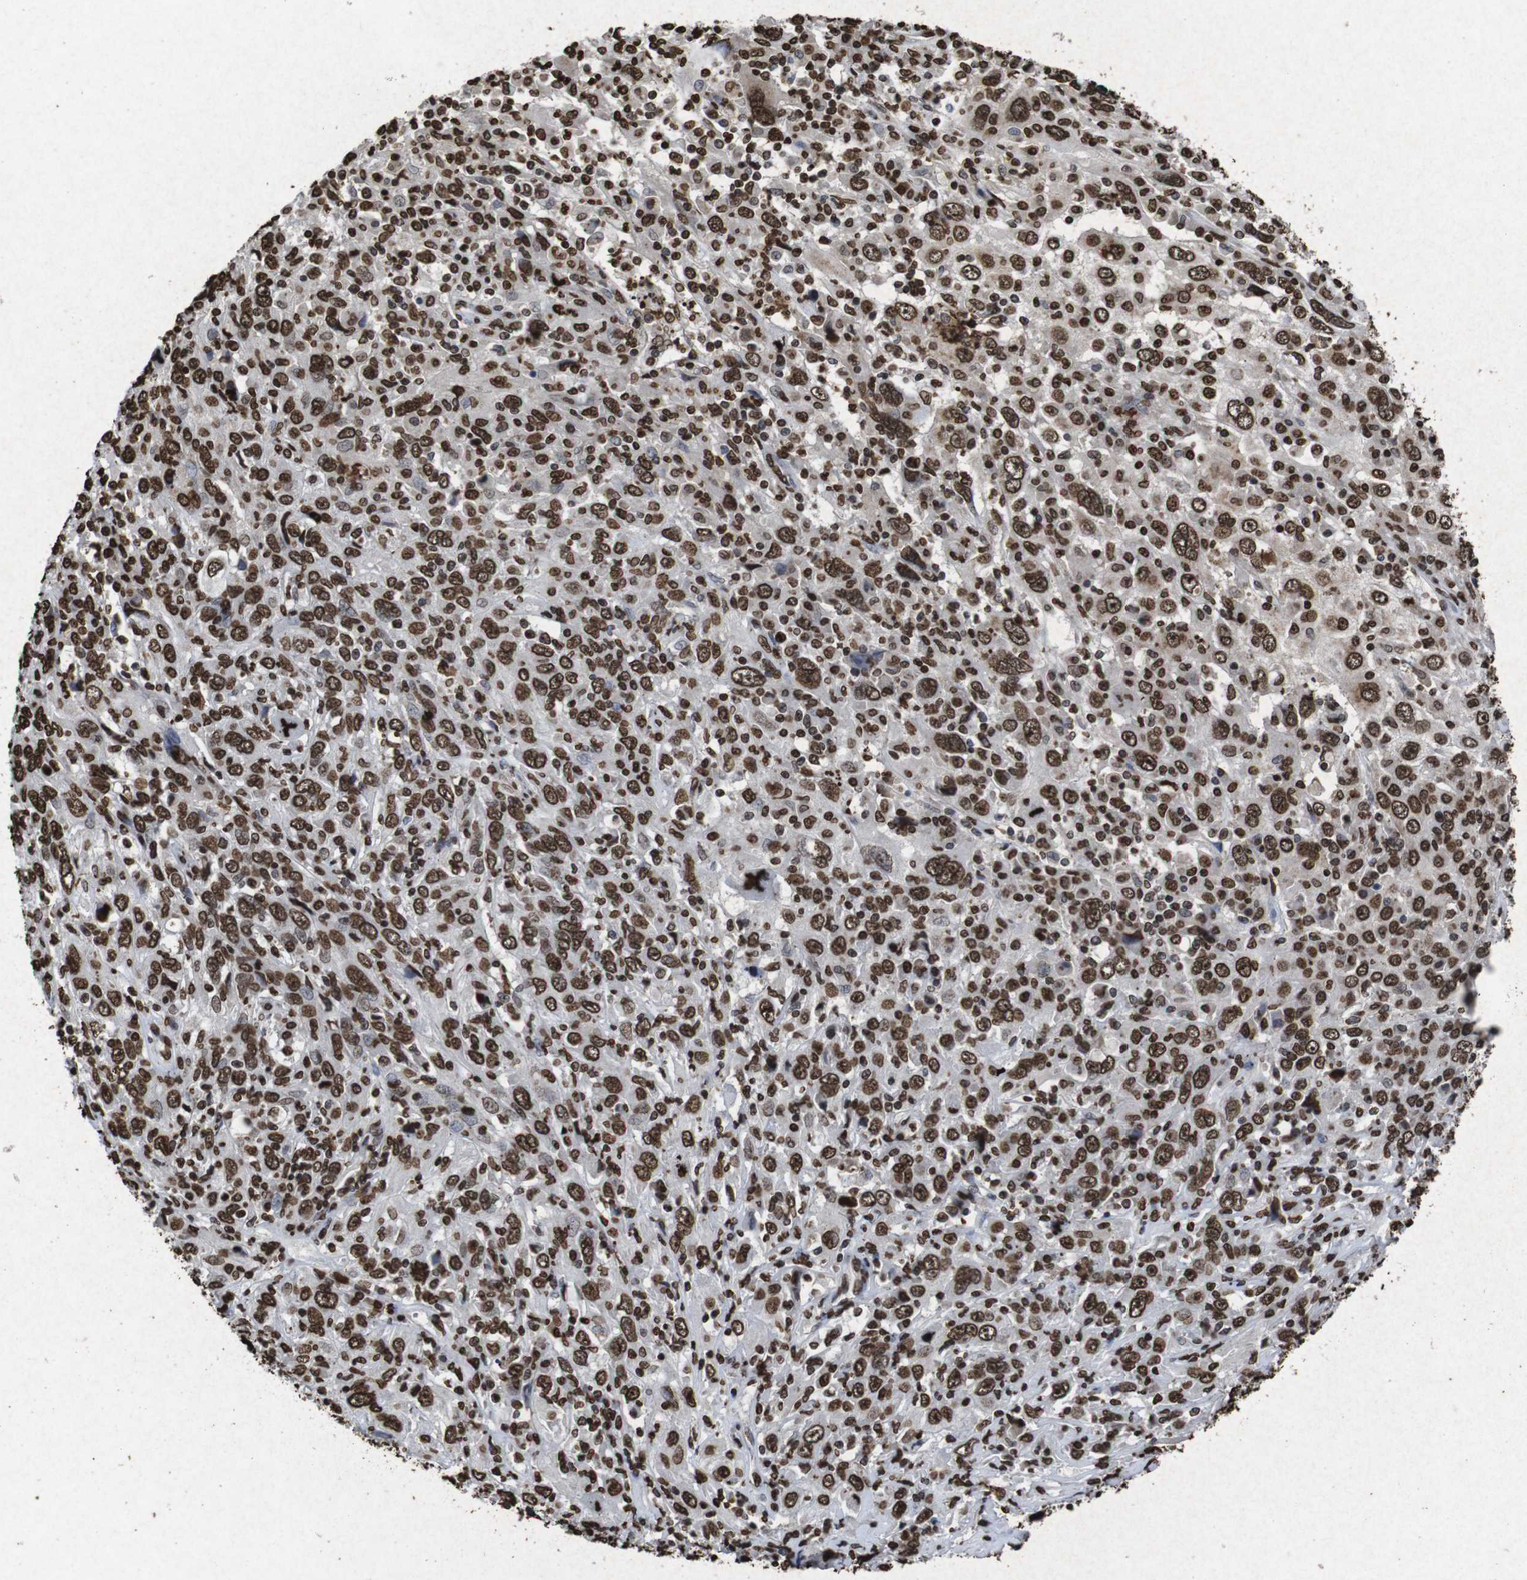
{"staining": {"intensity": "strong", "quantity": ">75%", "location": "nuclear"}, "tissue": "cervical cancer", "cell_type": "Tumor cells", "image_type": "cancer", "snomed": [{"axis": "morphology", "description": "Squamous cell carcinoma, NOS"}, {"axis": "topography", "description": "Cervix"}], "caption": "About >75% of tumor cells in squamous cell carcinoma (cervical) show strong nuclear protein expression as visualized by brown immunohistochemical staining.", "gene": "MDM2", "patient": {"sex": "female", "age": 46}}